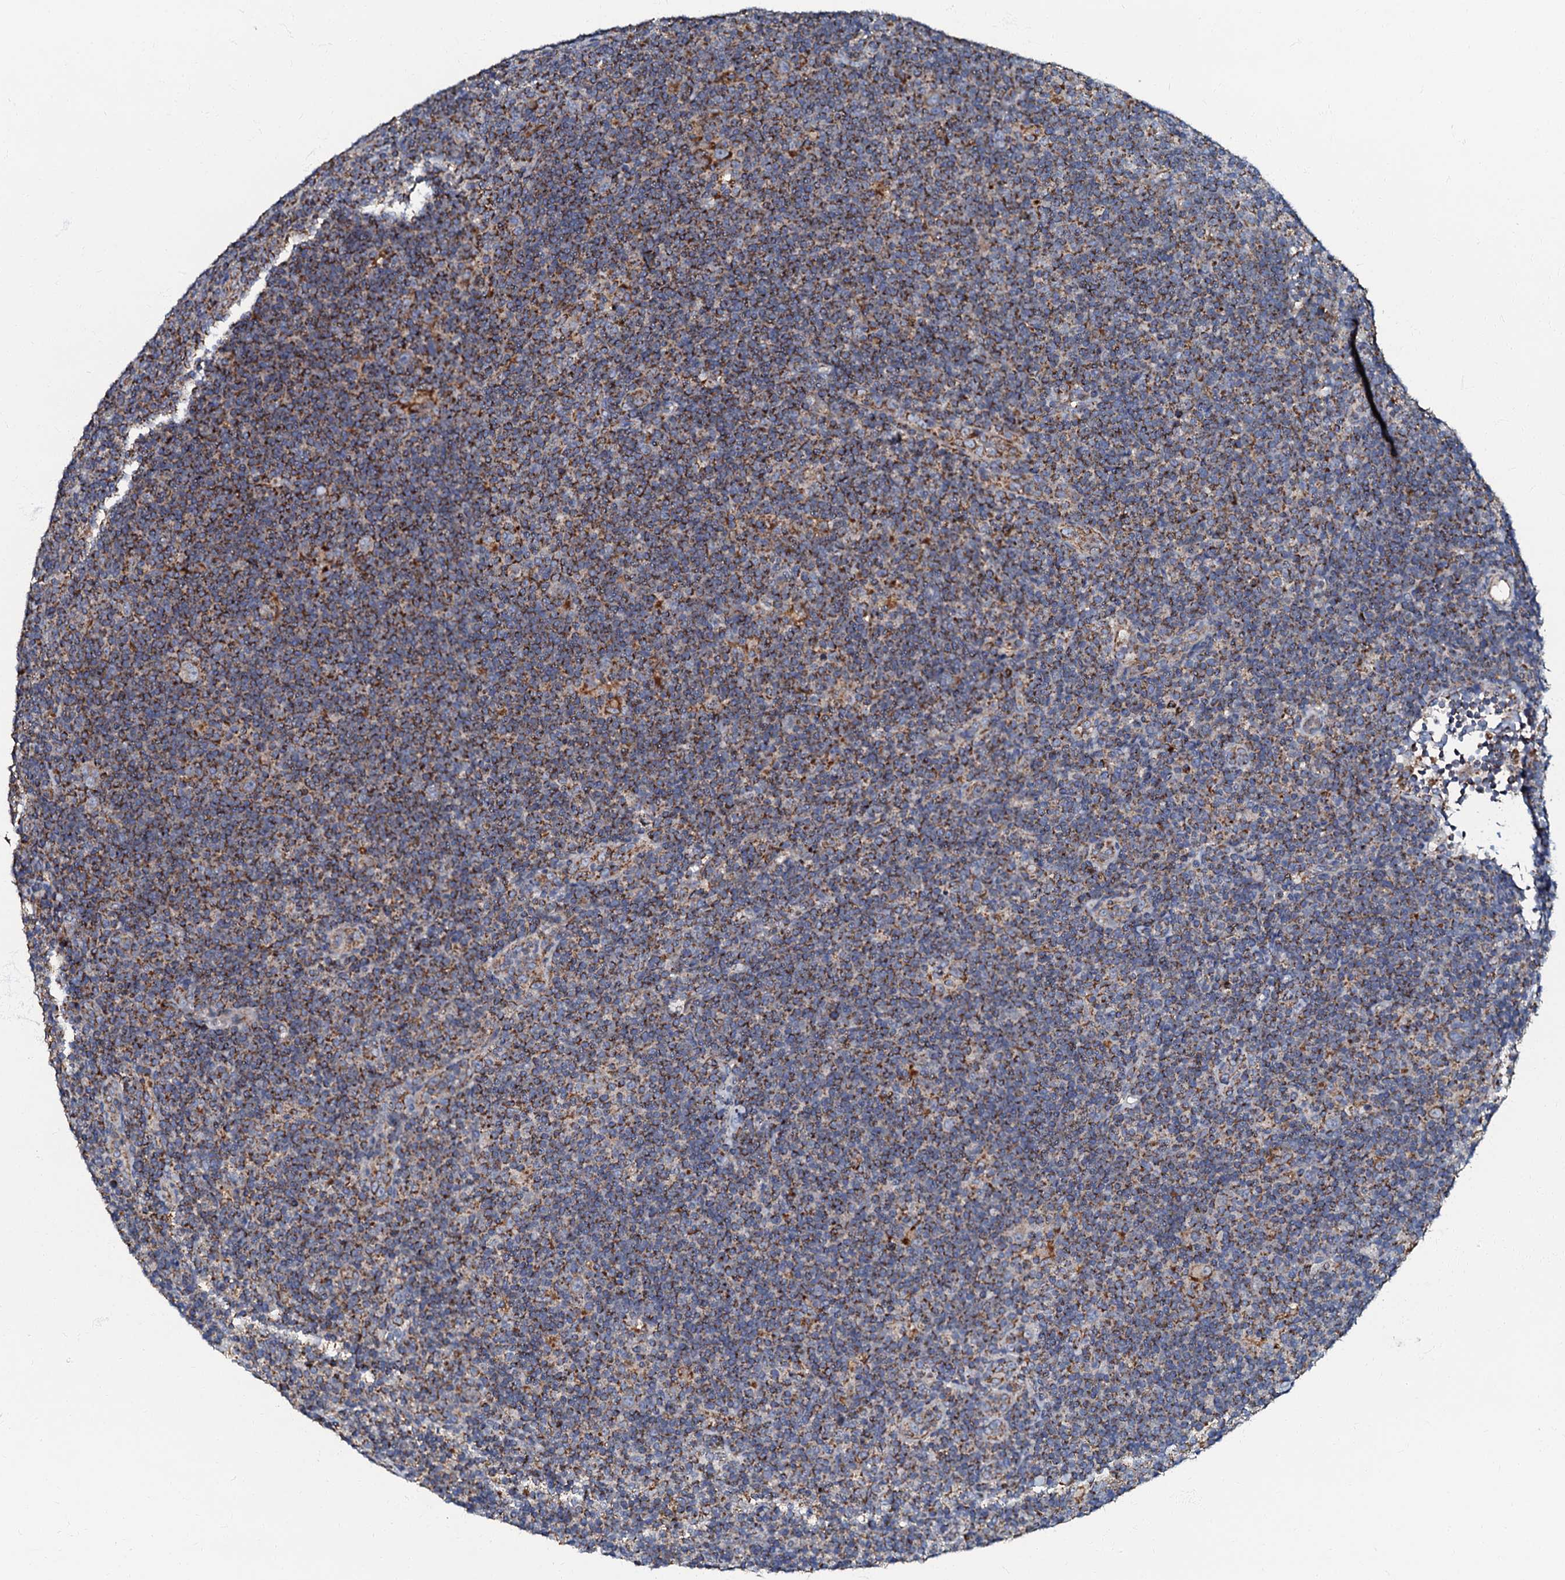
{"staining": {"intensity": "moderate", "quantity": "<25%", "location": "cytoplasmic/membranous"}, "tissue": "lymphoma", "cell_type": "Tumor cells", "image_type": "cancer", "snomed": [{"axis": "morphology", "description": "Hodgkin's disease, NOS"}, {"axis": "topography", "description": "Lymph node"}], "caption": "There is low levels of moderate cytoplasmic/membranous positivity in tumor cells of Hodgkin's disease, as demonstrated by immunohistochemical staining (brown color).", "gene": "NDUFA12", "patient": {"sex": "female", "age": 57}}